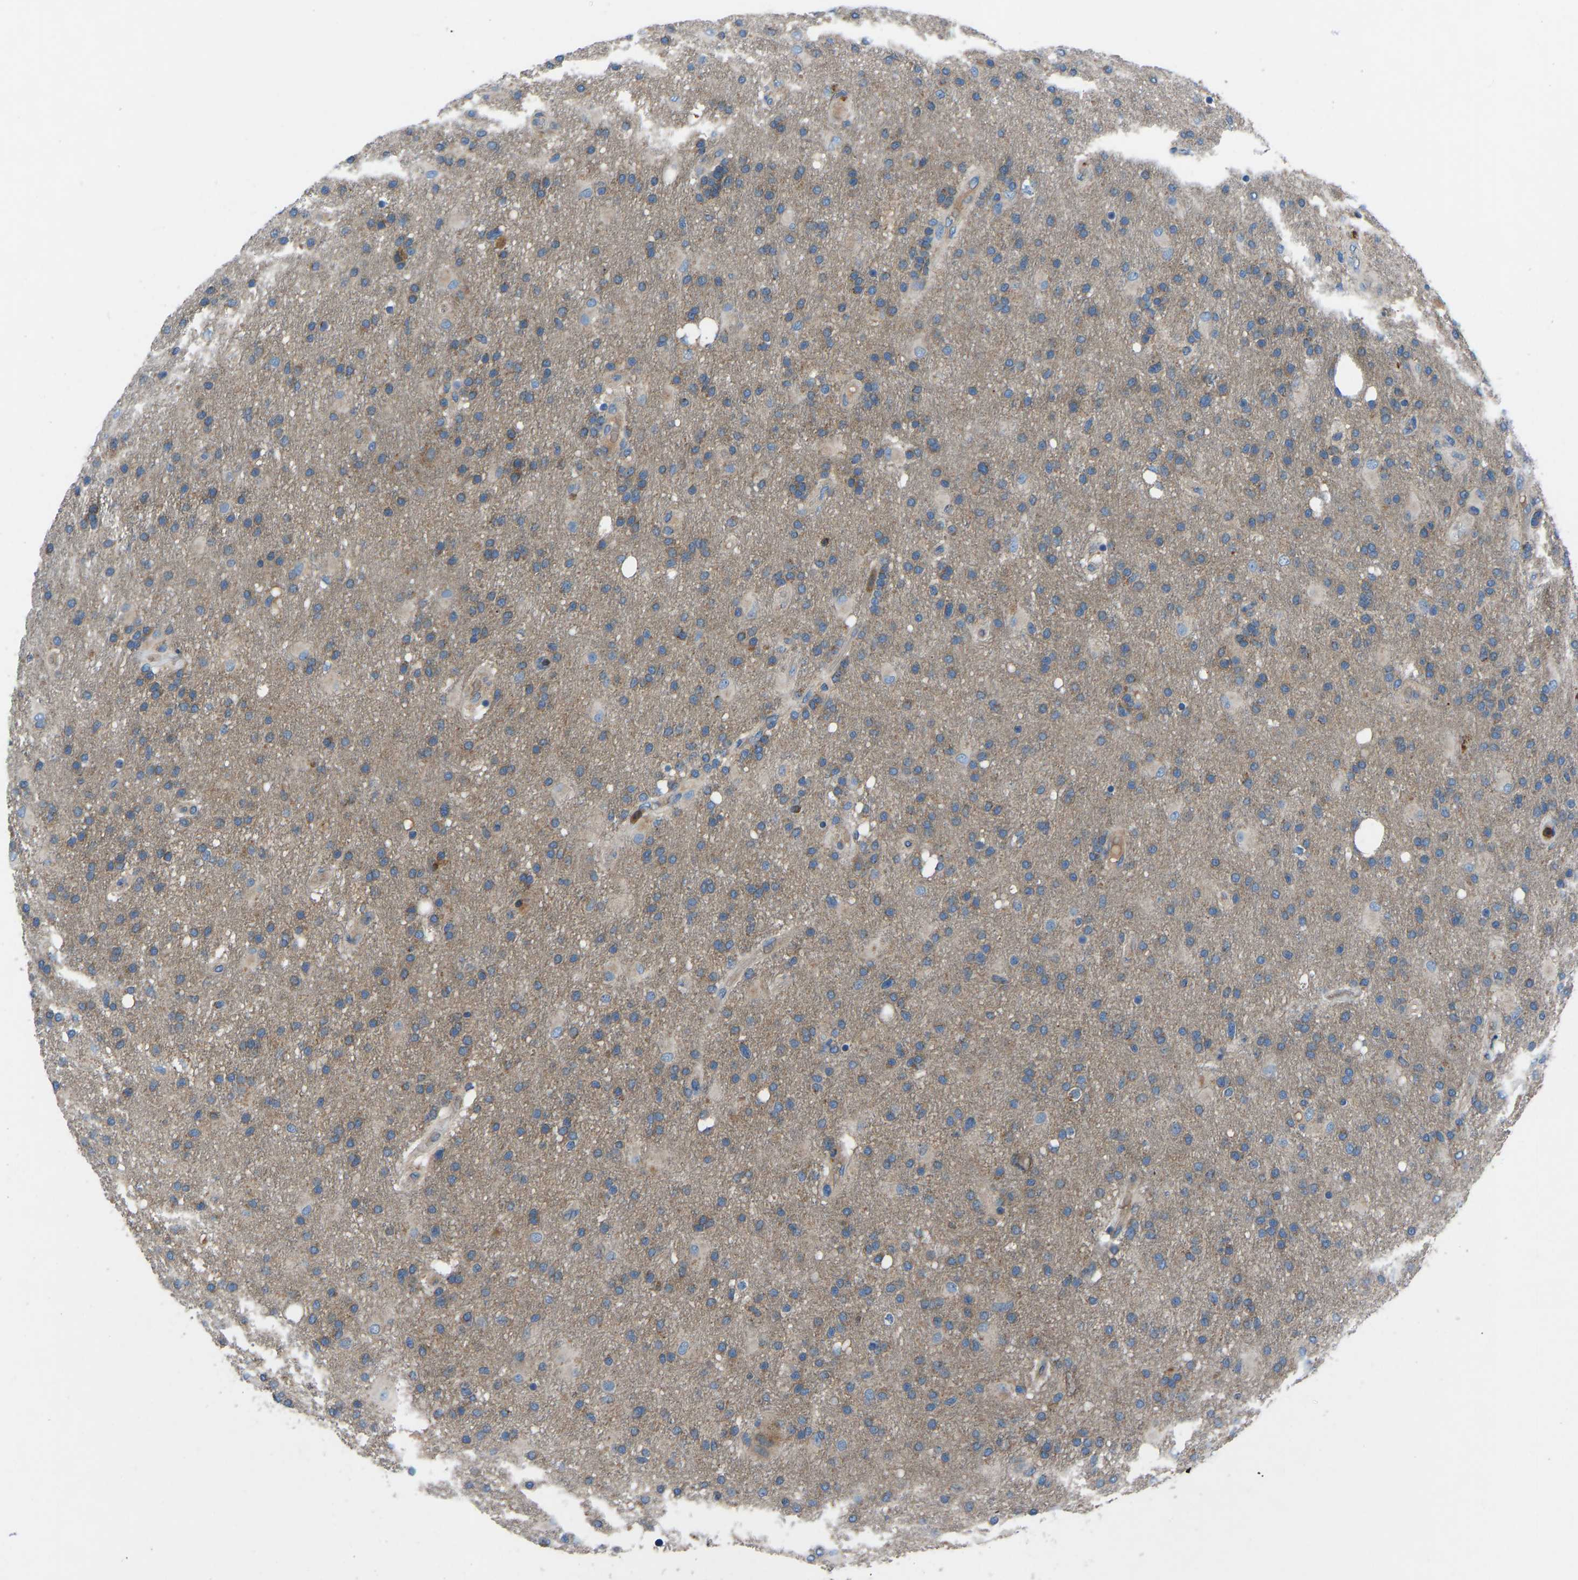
{"staining": {"intensity": "weak", "quantity": "25%-75%", "location": "cytoplasmic/membranous"}, "tissue": "glioma", "cell_type": "Tumor cells", "image_type": "cancer", "snomed": [{"axis": "morphology", "description": "Glioma, malignant, High grade"}, {"axis": "topography", "description": "Brain"}], "caption": "Immunohistochemistry (IHC) staining of high-grade glioma (malignant), which exhibits low levels of weak cytoplasmic/membranous expression in about 25%-75% of tumor cells indicating weak cytoplasmic/membranous protein staining. The staining was performed using DAB (brown) for protein detection and nuclei were counterstained in hematoxylin (blue).", "gene": "GRK6", "patient": {"sex": "male", "age": 72}}